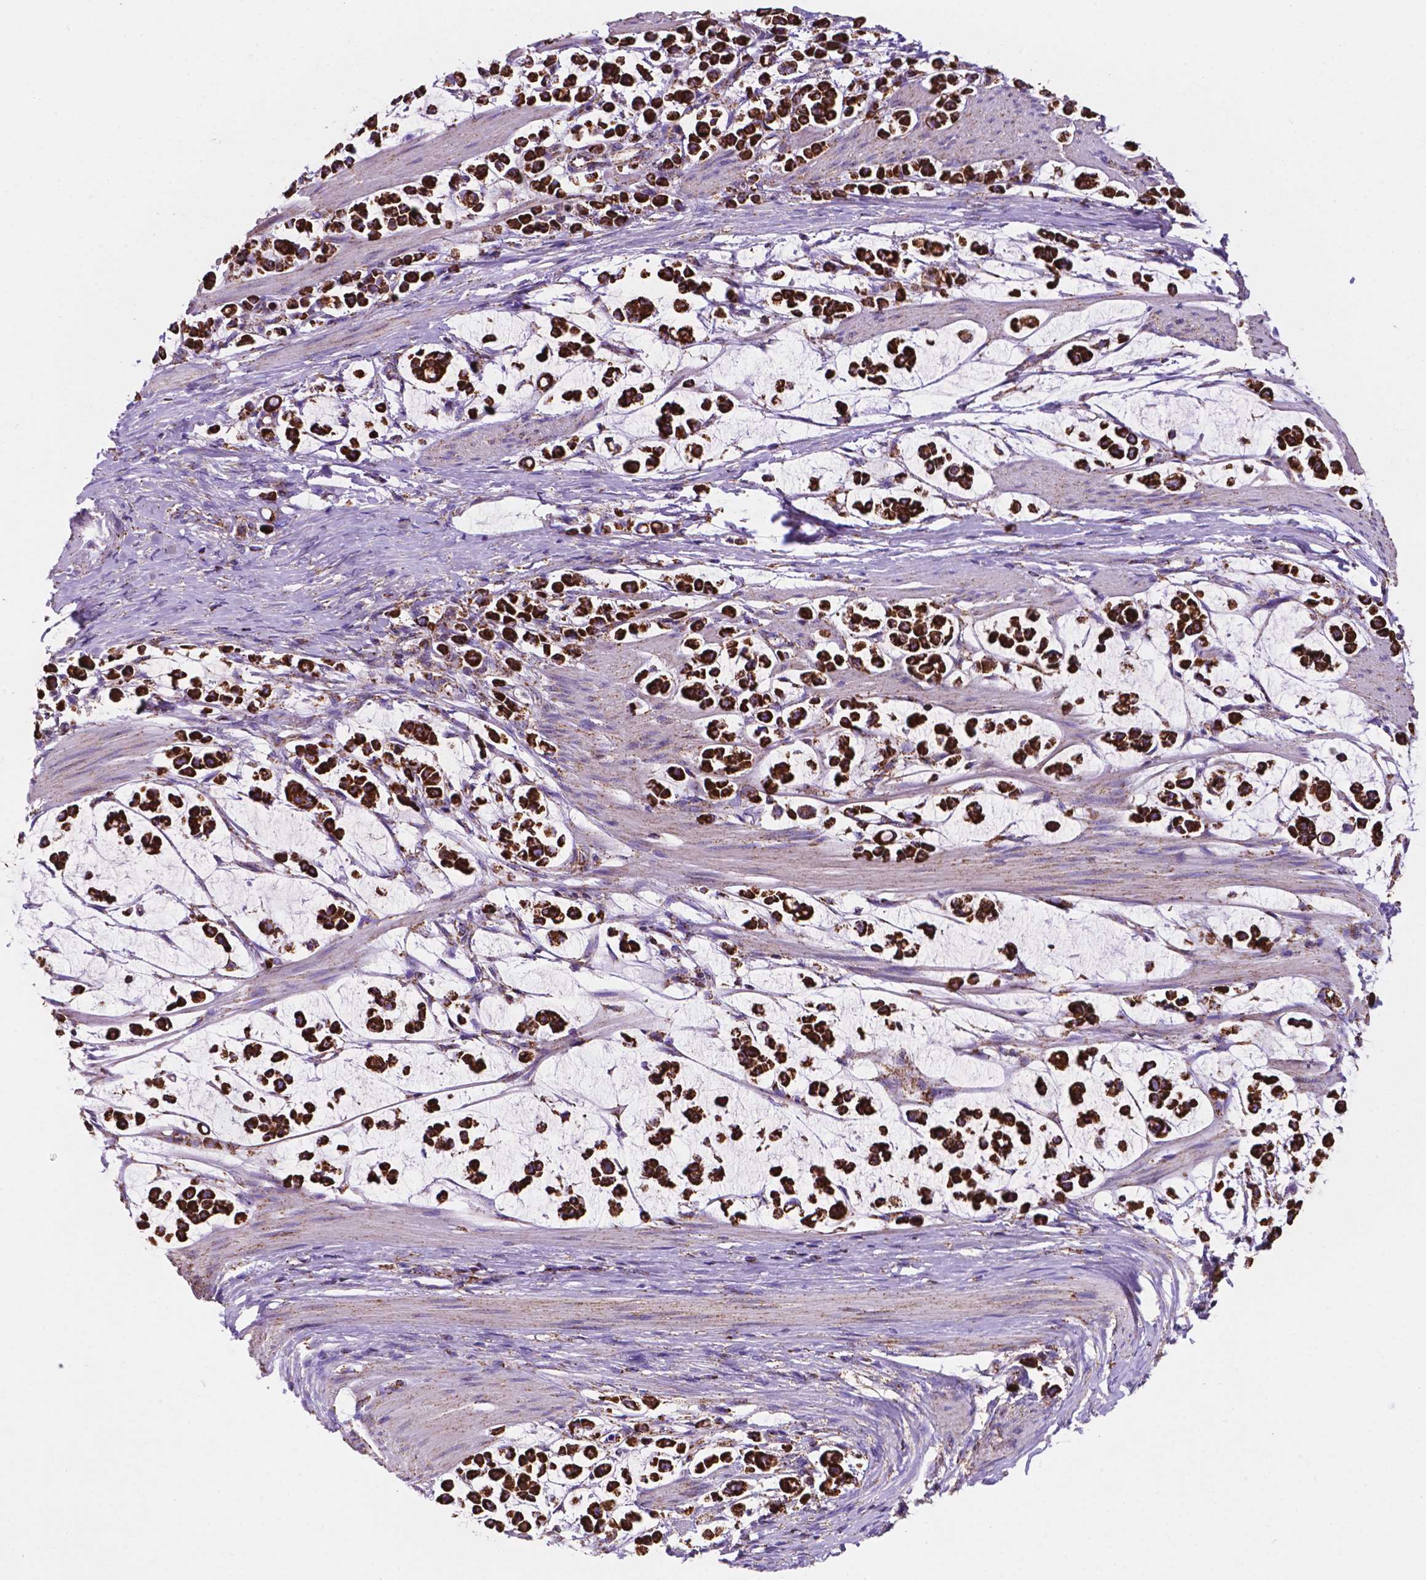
{"staining": {"intensity": "strong", "quantity": ">75%", "location": "cytoplasmic/membranous"}, "tissue": "stomach cancer", "cell_type": "Tumor cells", "image_type": "cancer", "snomed": [{"axis": "morphology", "description": "Adenocarcinoma, NOS"}, {"axis": "topography", "description": "Stomach"}], "caption": "About >75% of tumor cells in human stomach cancer (adenocarcinoma) show strong cytoplasmic/membranous protein expression as visualized by brown immunohistochemical staining.", "gene": "HSPD1", "patient": {"sex": "male", "age": 82}}